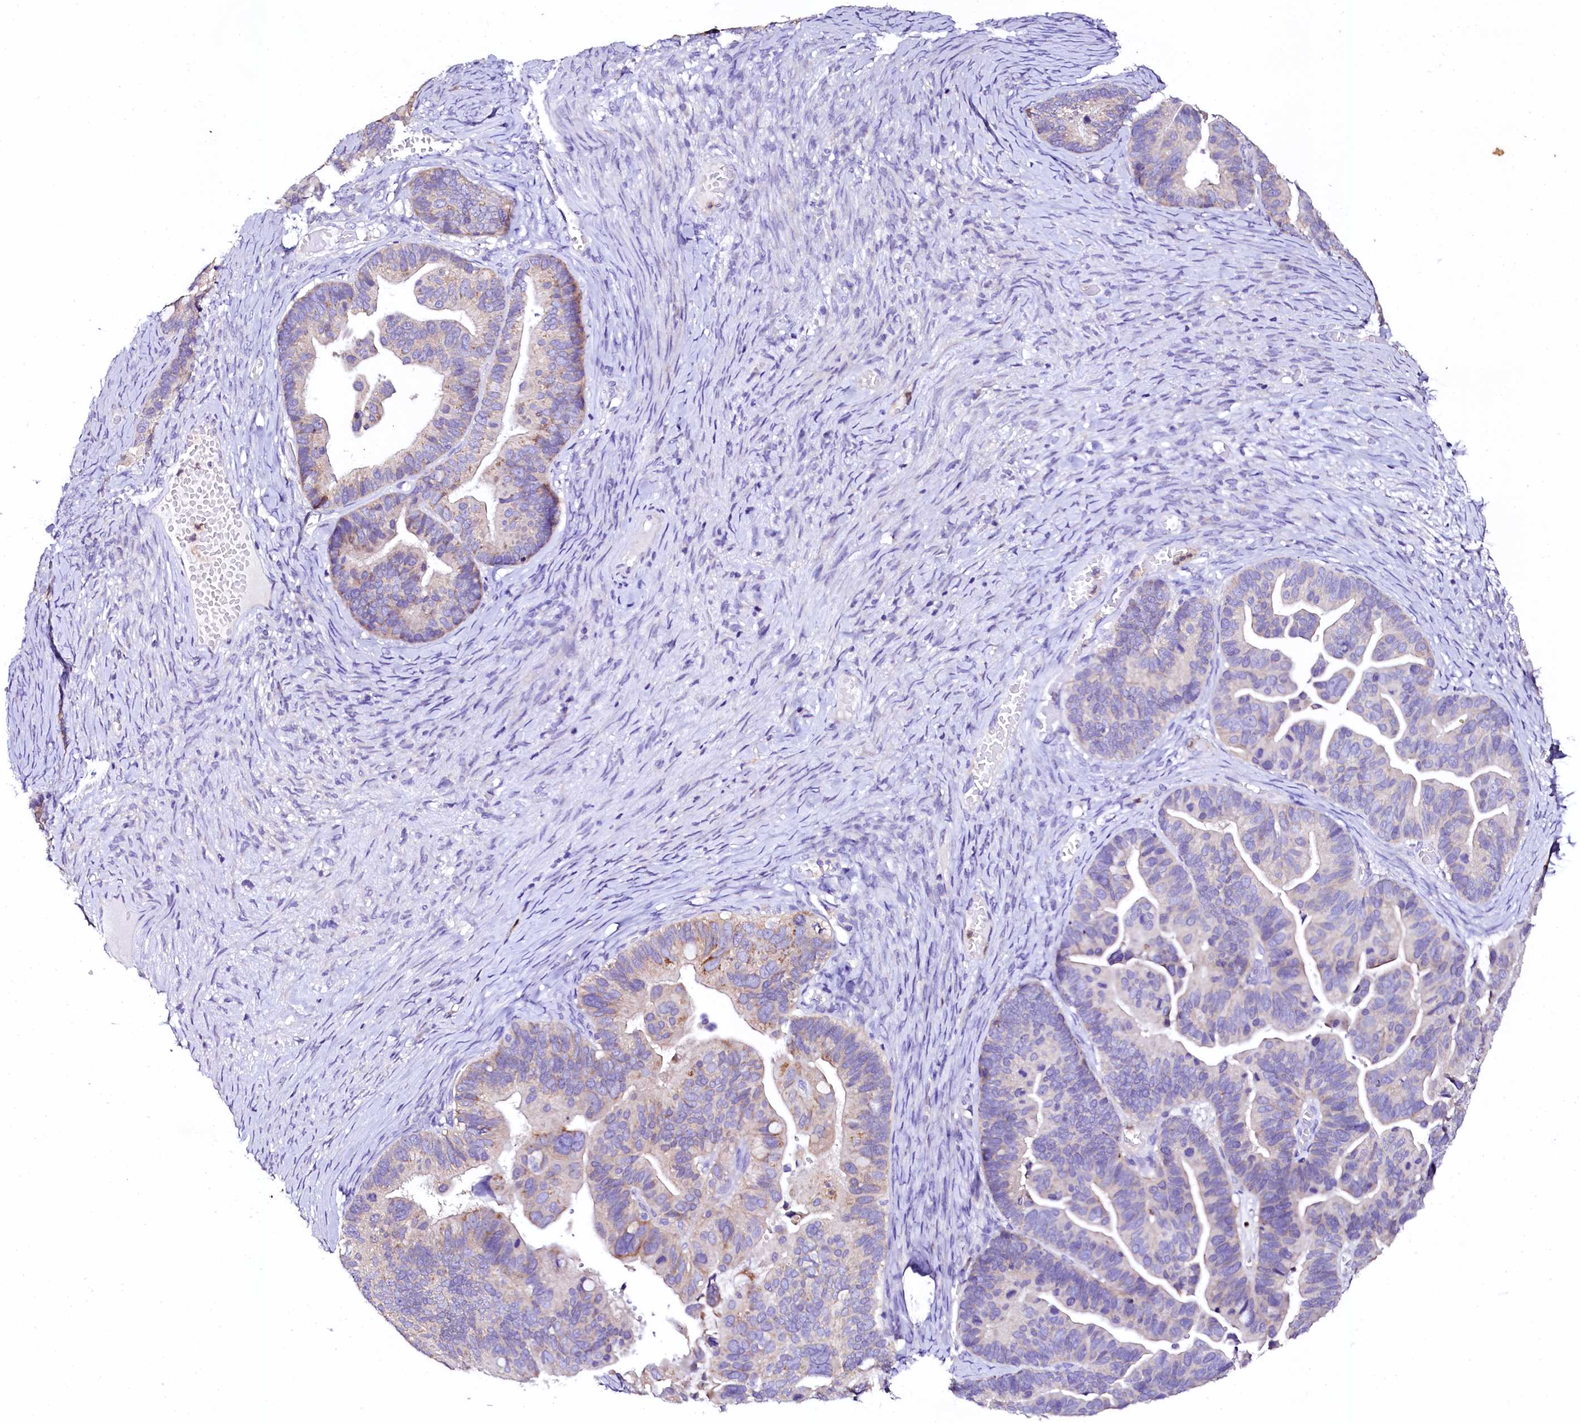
{"staining": {"intensity": "negative", "quantity": "none", "location": "none"}, "tissue": "ovarian cancer", "cell_type": "Tumor cells", "image_type": "cancer", "snomed": [{"axis": "morphology", "description": "Cystadenocarcinoma, serous, NOS"}, {"axis": "topography", "description": "Ovary"}], "caption": "Tumor cells show no significant protein positivity in ovarian serous cystadenocarcinoma. (Stains: DAB immunohistochemistry (IHC) with hematoxylin counter stain, Microscopy: brightfield microscopy at high magnification).", "gene": "NAA16", "patient": {"sex": "female", "age": 56}}